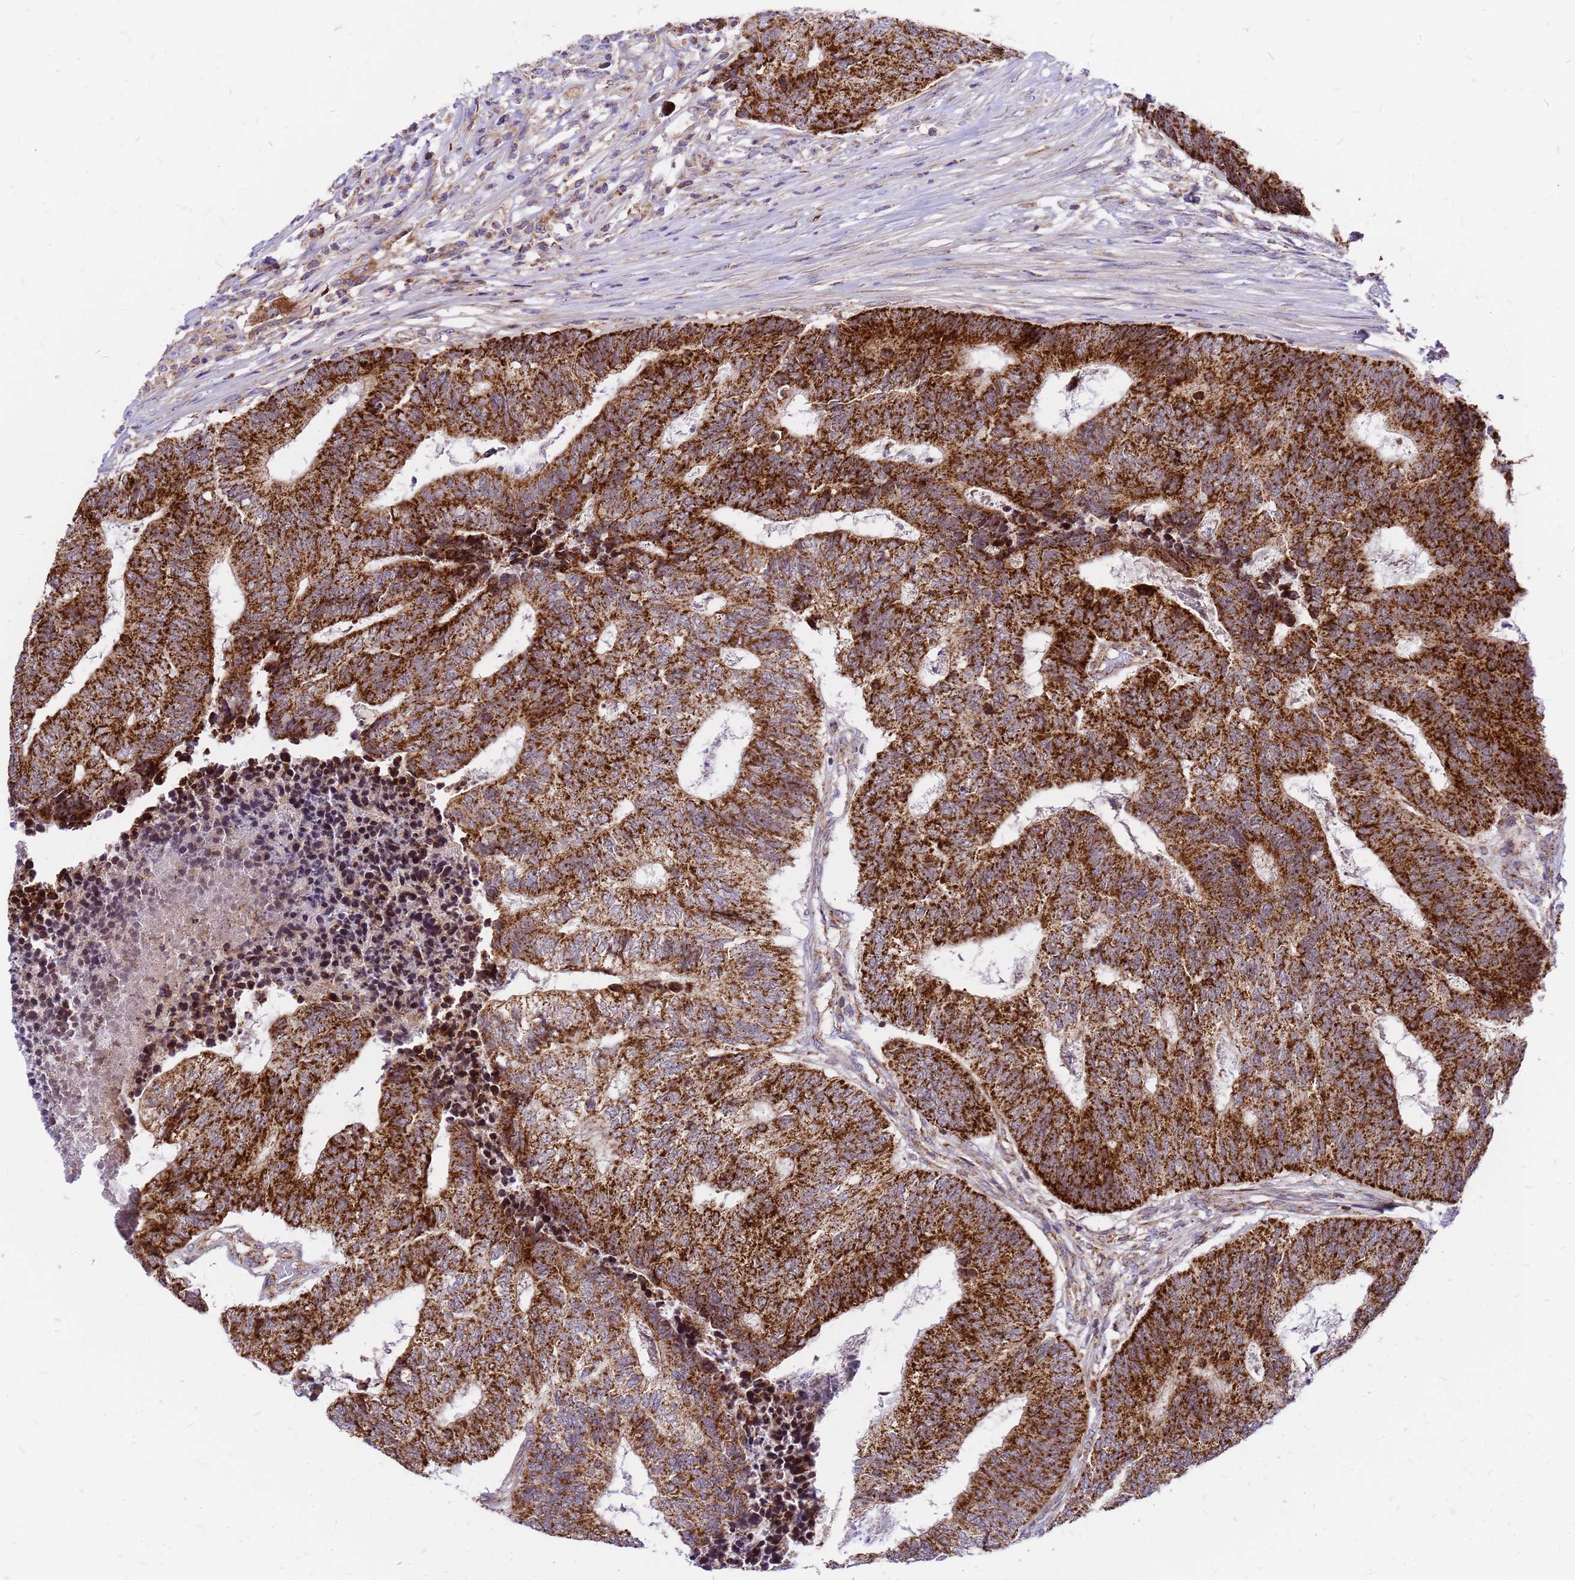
{"staining": {"intensity": "strong", "quantity": ">75%", "location": "cytoplasmic/membranous"}, "tissue": "colorectal cancer", "cell_type": "Tumor cells", "image_type": "cancer", "snomed": [{"axis": "morphology", "description": "Adenocarcinoma, NOS"}, {"axis": "topography", "description": "Colon"}], "caption": "Tumor cells reveal strong cytoplasmic/membranous expression in about >75% of cells in adenocarcinoma (colorectal).", "gene": "MRPS26", "patient": {"sex": "female", "age": 67}}